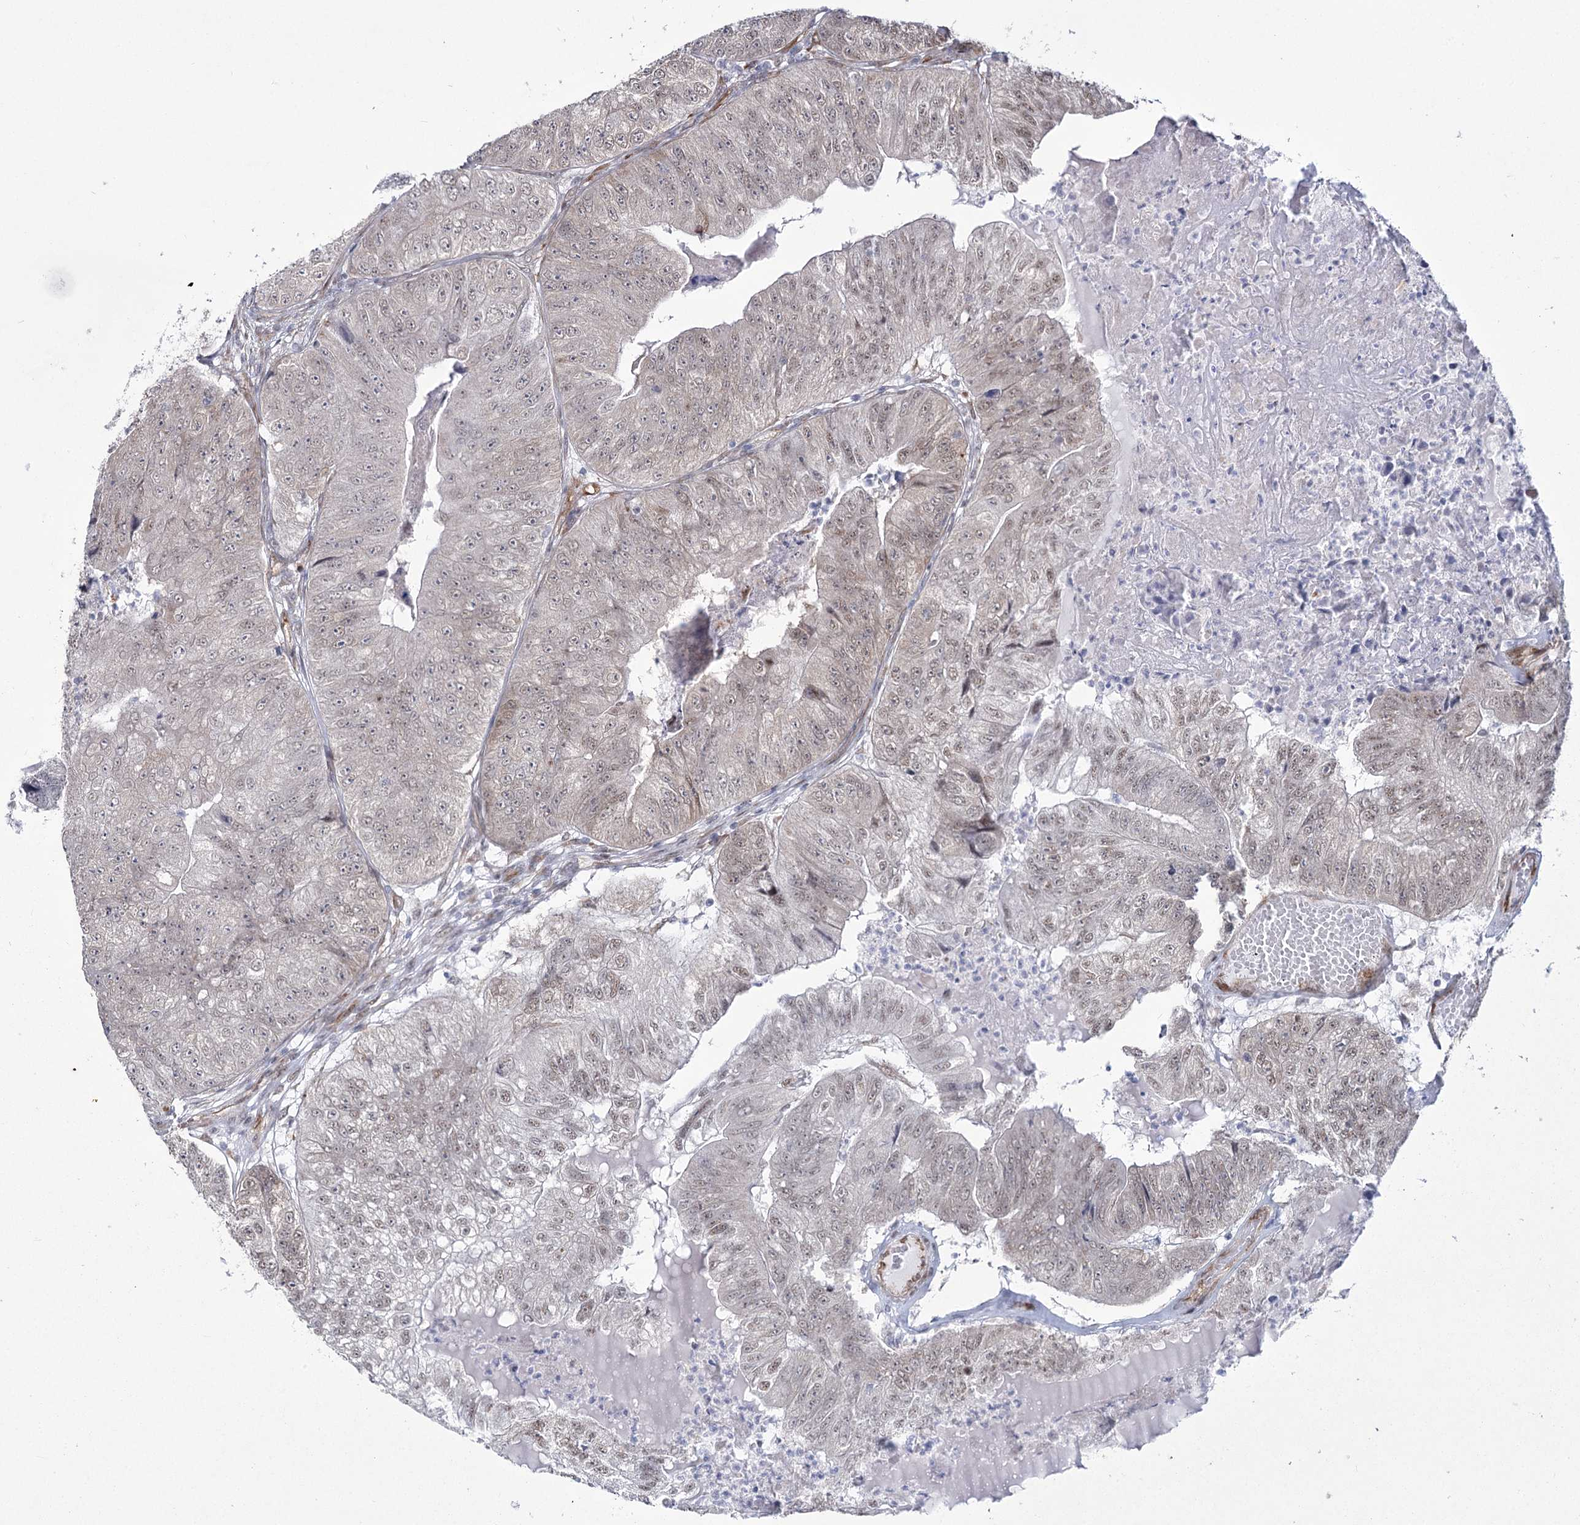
{"staining": {"intensity": "weak", "quantity": "25%-75%", "location": "nuclear"}, "tissue": "colorectal cancer", "cell_type": "Tumor cells", "image_type": "cancer", "snomed": [{"axis": "morphology", "description": "Adenocarcinoma, NOS"}, {"axis": "topography", "description": "Colon"}], "caption": "IHC of human adenocarcinoma (colorectal) displays low levels of weak nuclear expression in approximately 25%-75% of tumor cells.", "gene": "YBX3", "patient": {"sex": "female", "age": 67}}